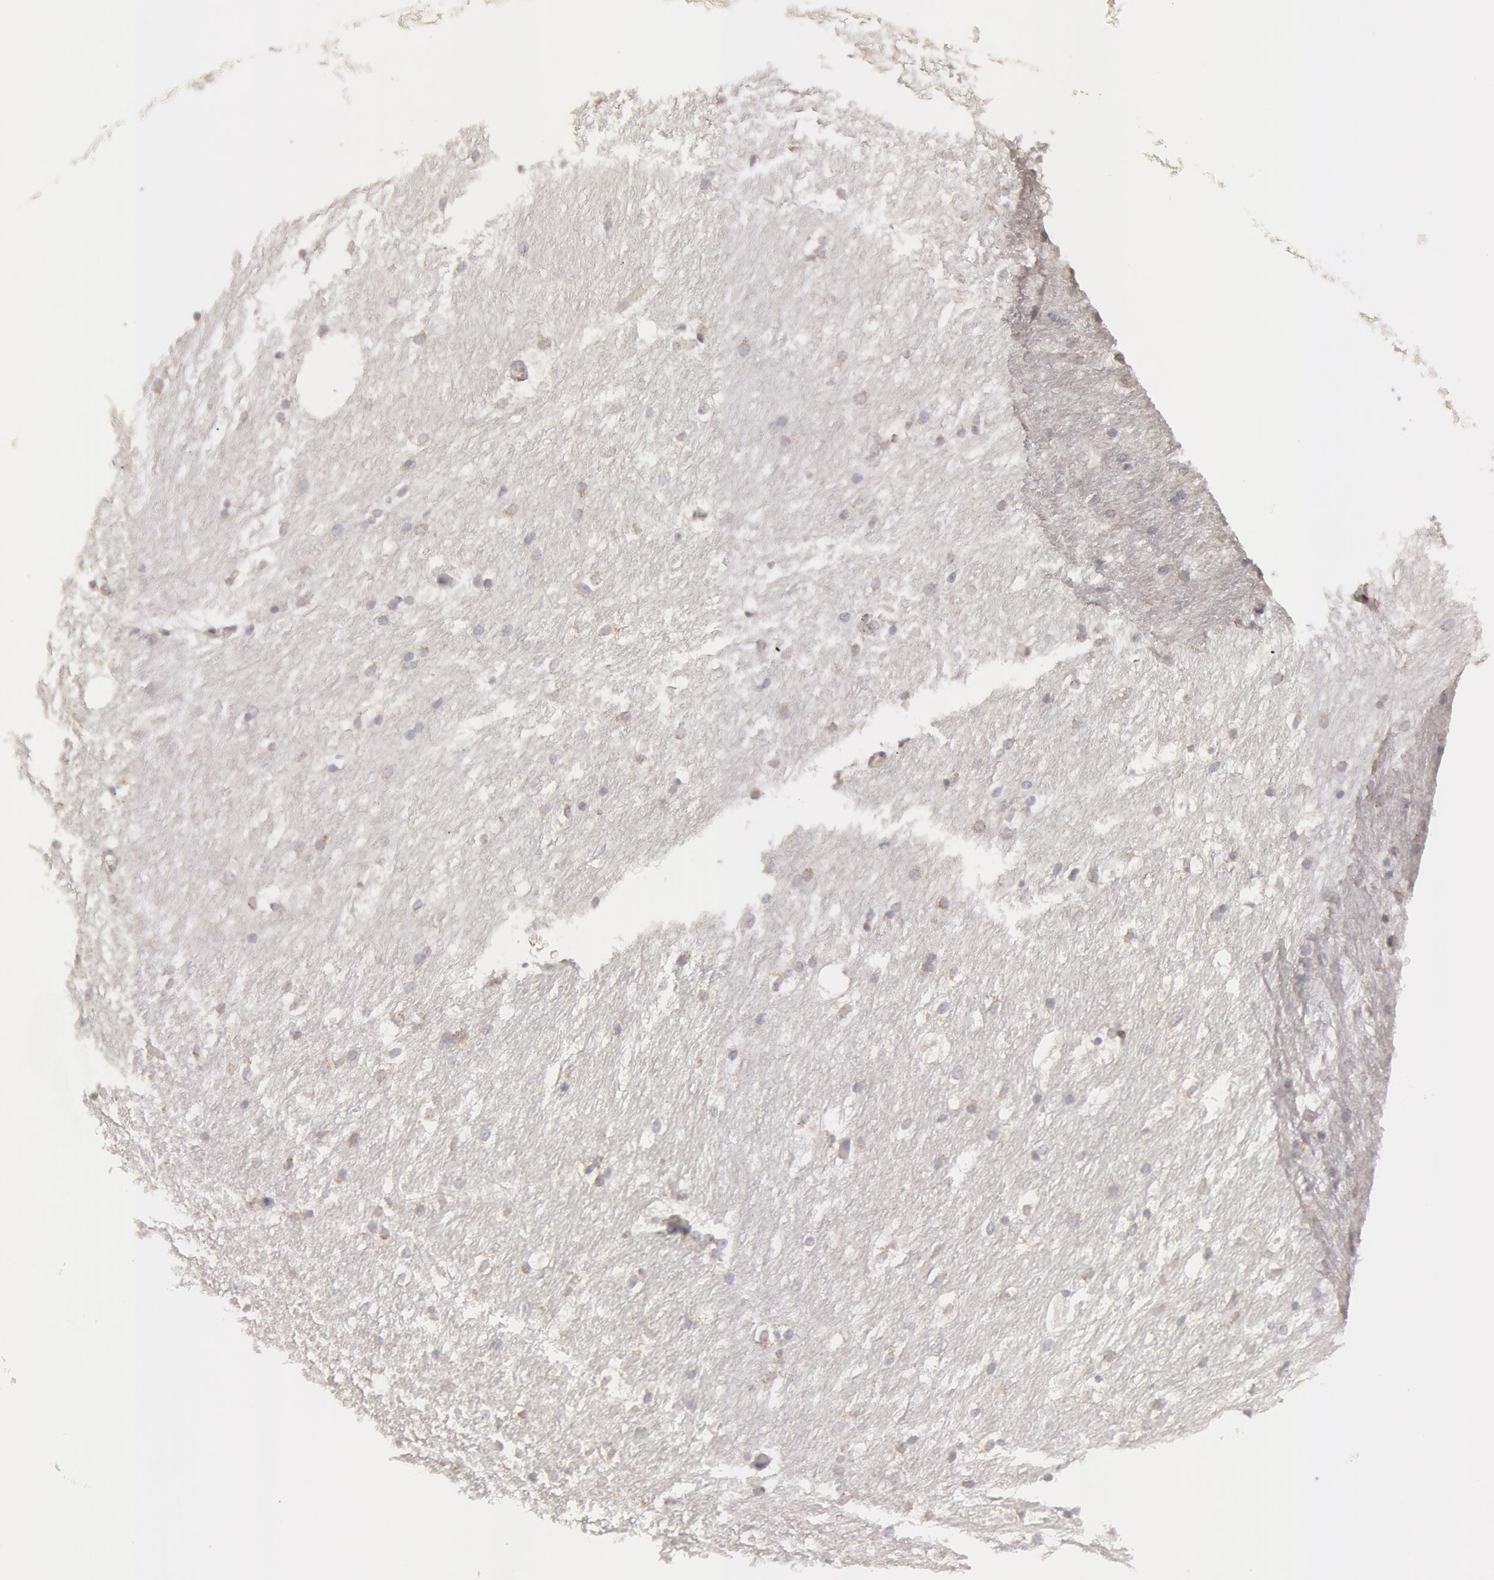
{"staining": {"intensity": "weak", "quantity": "<25%", "location": "cytoplasmic/membranous"}, "tissue": "caudate", "cell_type": "Glial cells", "image_type": "normal", "snomed": [{"axis": "morphology", "description": "Normal tissue, NOS"}, {"axis": "topography", "description": "Lateral ventricle wall"}], "caption": "Human caudate stained for a protein using immunohistochemistry exhibits no positivity in glial cells.", "gene": "CAT", "patient": {"sex": "female", "age": 19}}